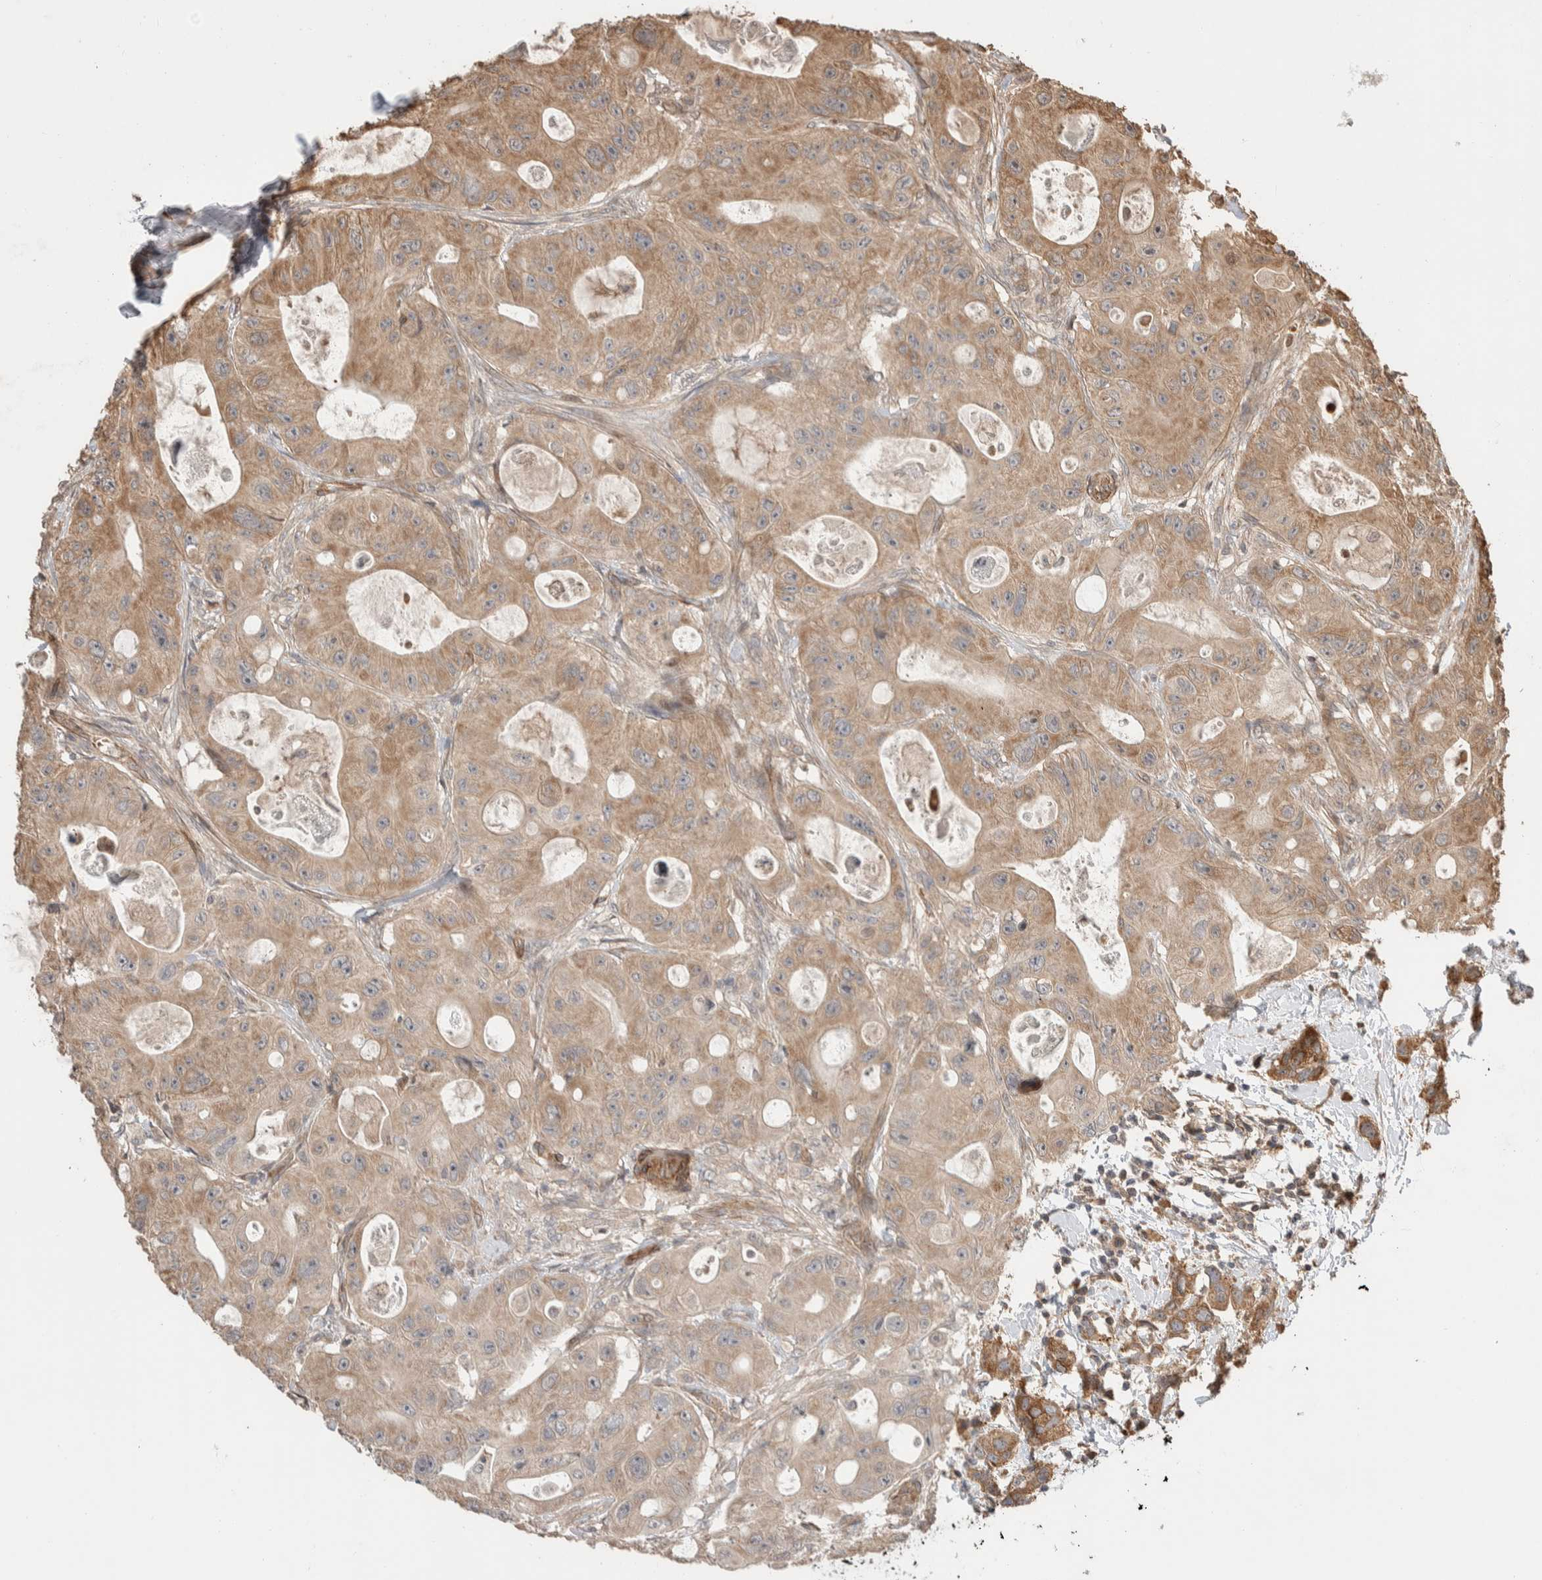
{"staining": {"intensity": "moderate", "quantity": ">75%", "location": "cytoplasmic/membranous"}, "tissue": "colorectal cancer", "cell_type": "Tumor cells", "image_type": "cancer", "snomed": [{"axis": "morphology", "description": "Adenocarcinoma, NOS"}, {"axis": "topography", "description": "Colon"}], "caption": "The photomicrograph demonstrates a brown stain indicating the presence of a protein in the cytoplasmic/membranous of tumor cells in colorectal cancer.", "gene": "ERC1", "patient": {"sex": "female", "age": 46}}